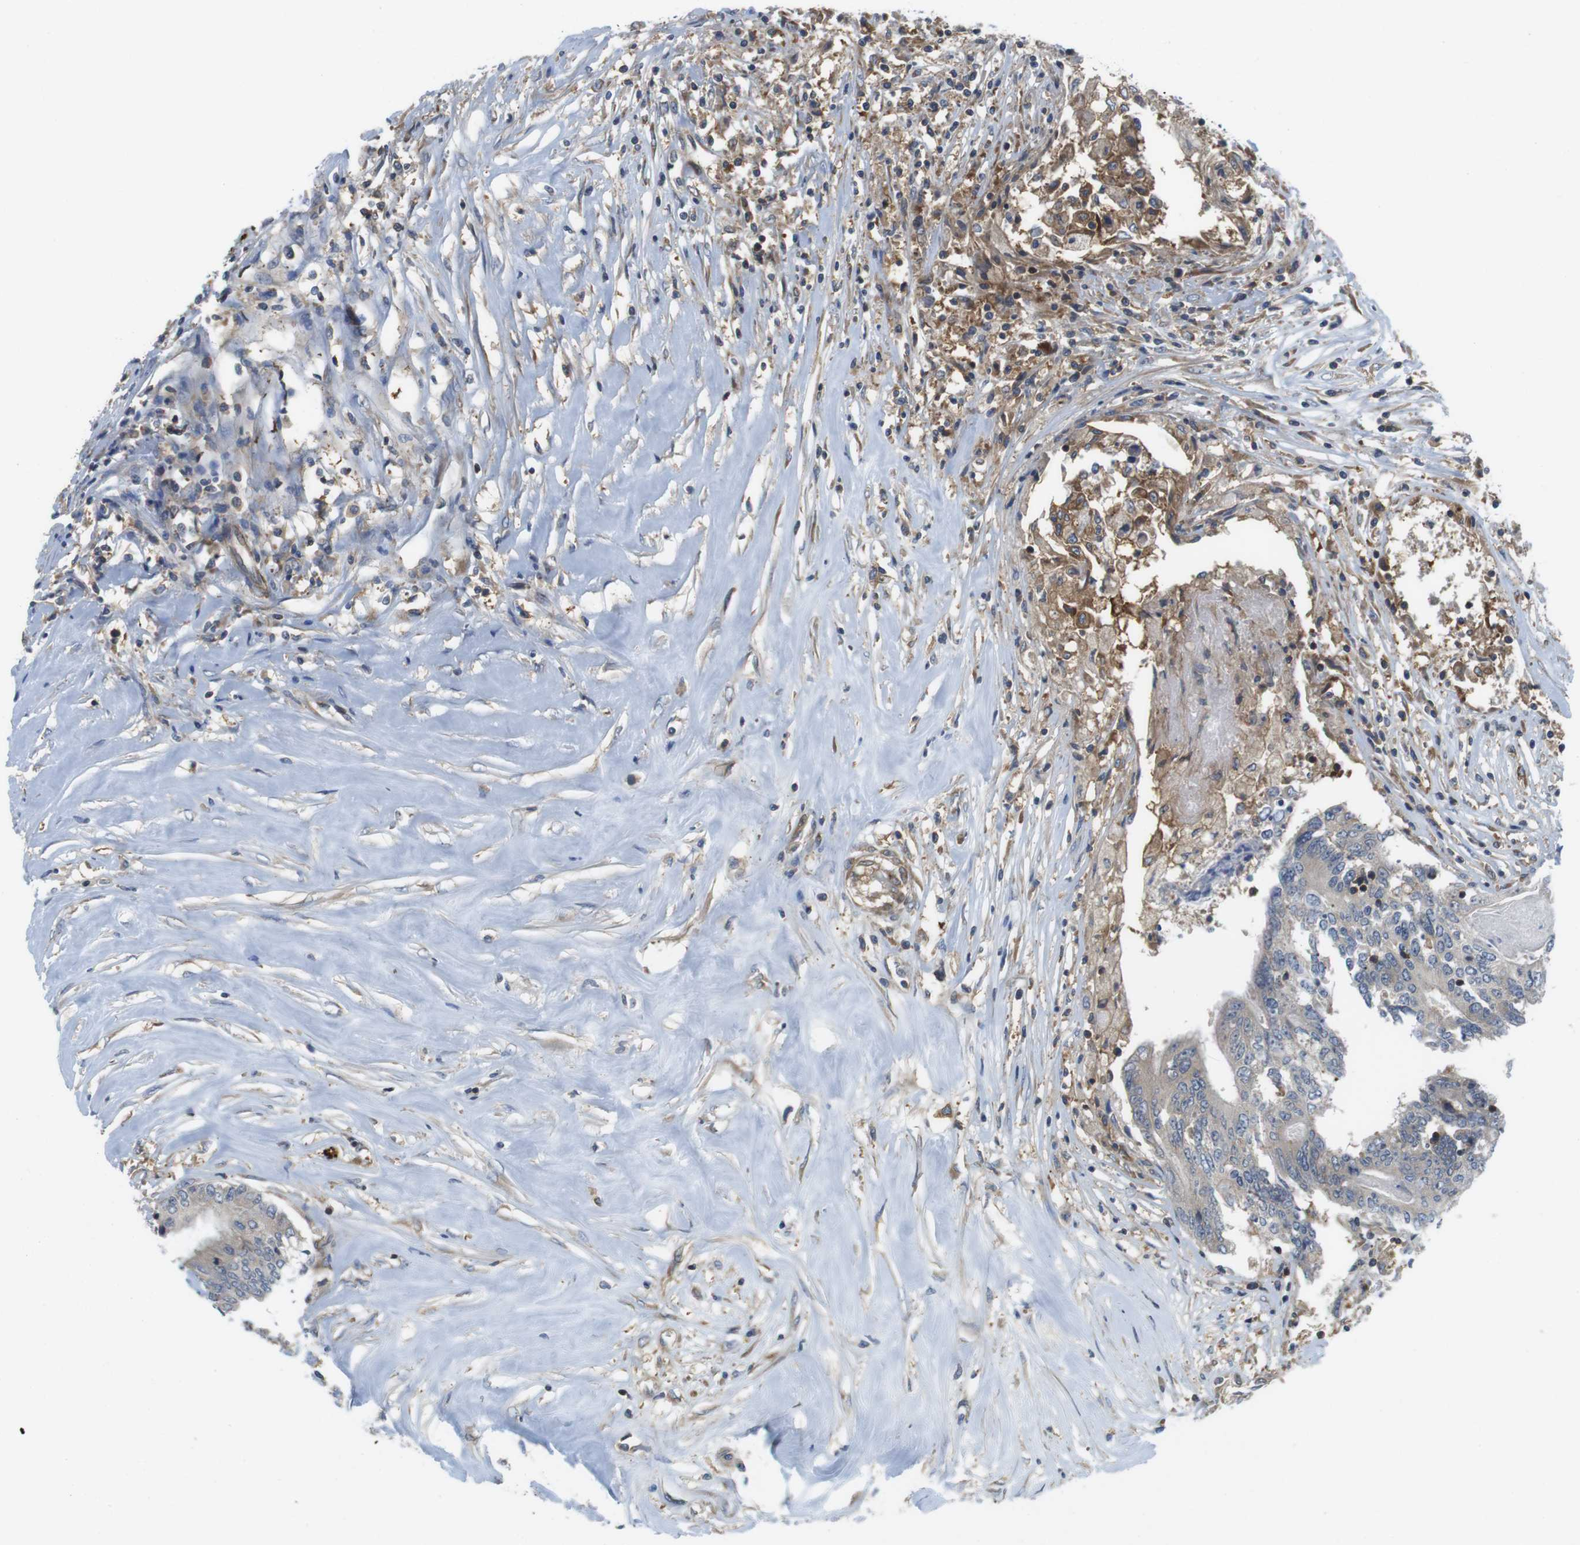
{"staining": {"intensity": "negative", "quantity": "none", "location": "none"}, "tissue": "colorectal cancer", "cell_type": "Tumor cells", "image_type": "cancer", "snomed": [{"axis": "morphology", "description": "Adenocarcinoma, NOS"}, {"axis": "topography", "description": "Rectum"}], "caption": "Photomicrograph shows no protein positivity in tumor cells of adenocarcinoma (colorectal) tissue.", "gene": "HERPUD2", "patient": {"sex": "male", "age": 63}}